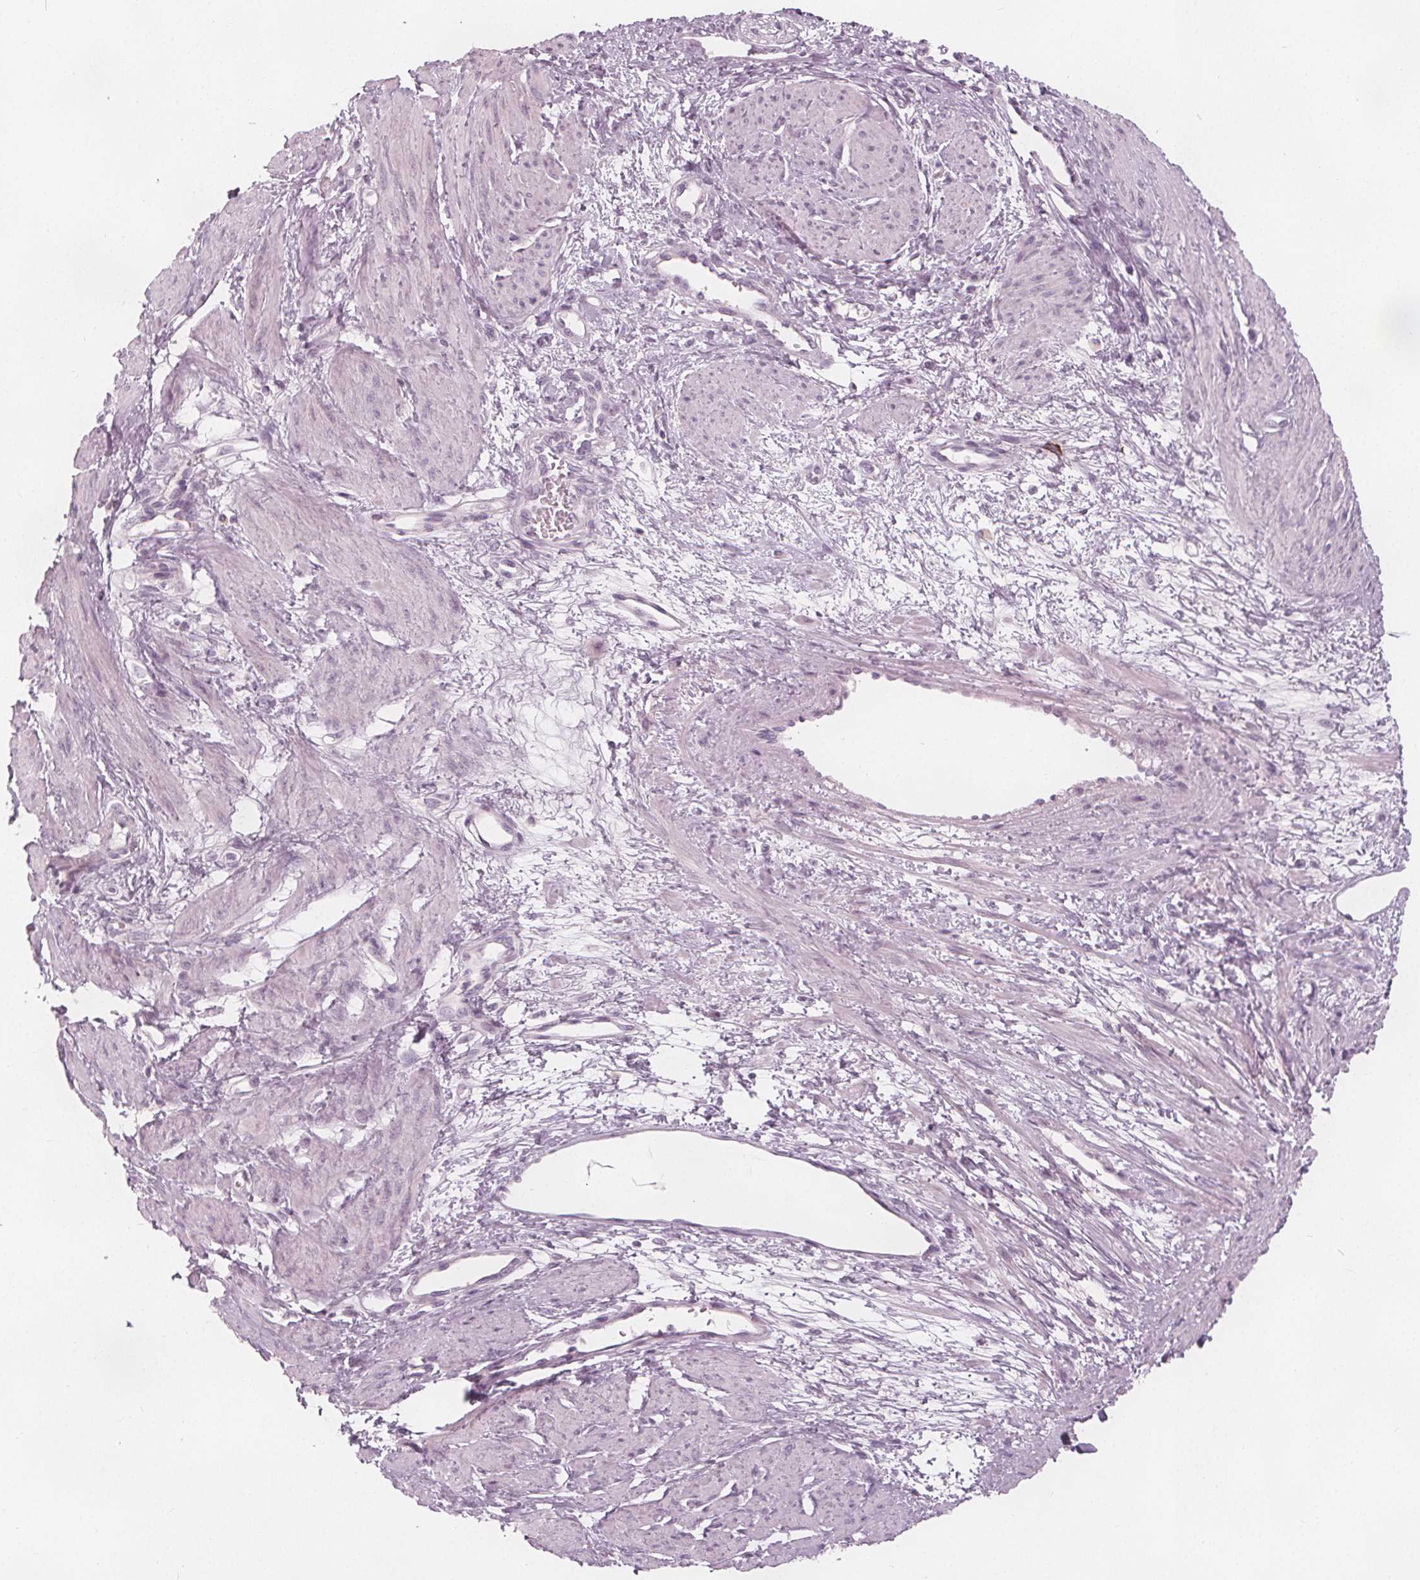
{"staining": {"intensity": "negative", "quantity": "none", "location": "none"}, "tissue": "smooth muscle", "cell_type": "Smooth muscle cells", "image_type": "normal", "snomed": [{"axis": "morphology", "description": "Normal tissue, NOS"}, {"axis": "topography", "description": "Smooth muscle"}, {"axis": "topography", "description": "Uterus"}], "caption": "A photomicrograph of human smooth muscle is negative for staining in smooth muscle cells. (DAB IHC, high magnification).", "gene": "BRSK1", "patient": {"sex": "female", "age": 39}}